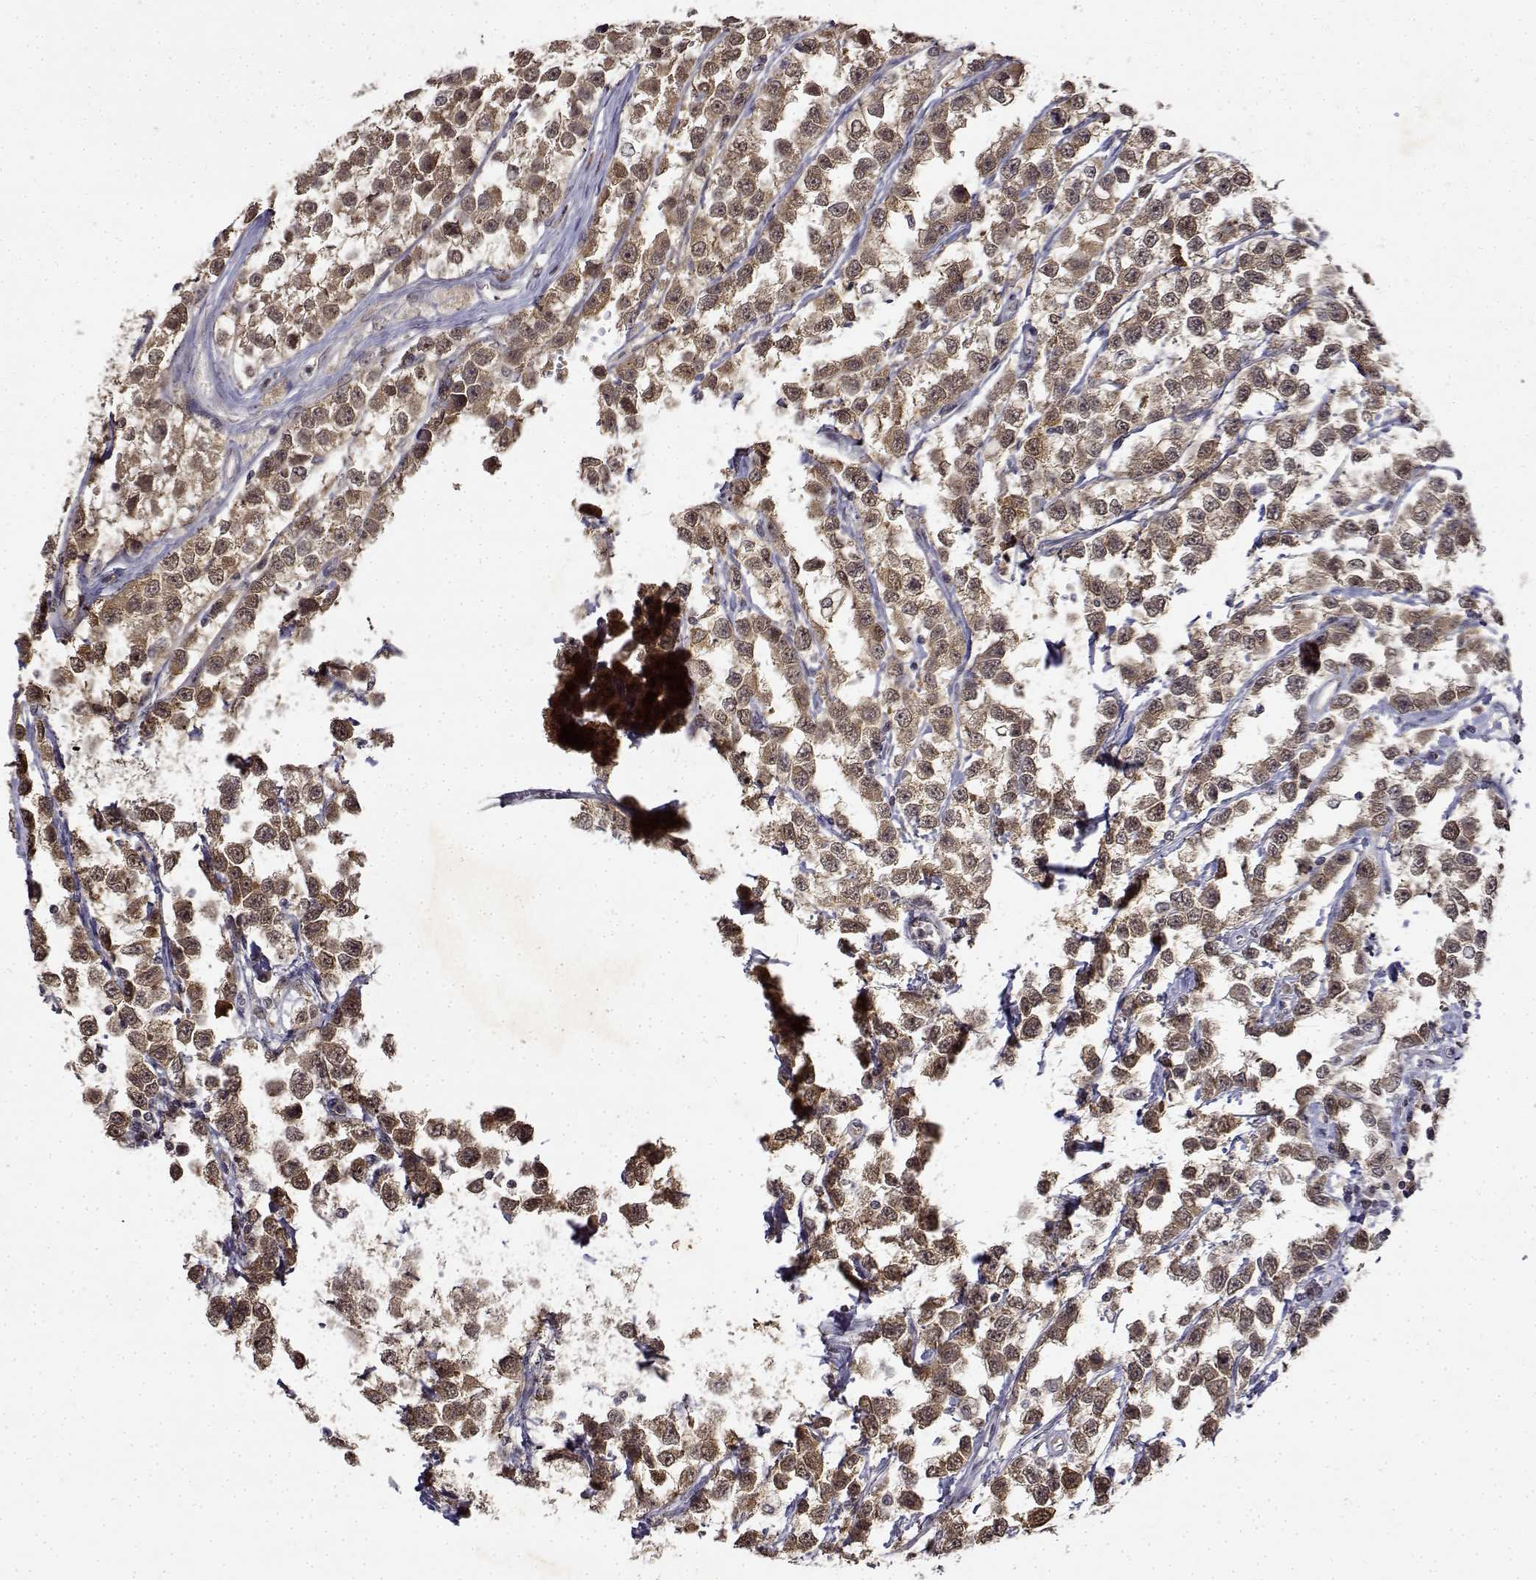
{"staining": {"intensity": "weak", "quantity": ">75%", "location": "cytoplasmic/membranous"}, "tissue": "testis cancer", "cell_type": "Tumor cells", "image_type": "cancer", "snomed": [{"axis": "morphology", "description": "Seminoma, NOS"}, {"axis": "topography", "description": "Testis"}], "caption": "Immunohistochemistry (IHC) of testis cancer reveals low levels of weak cytoplasmic/membranous expression in about >75% of tumor cells. The staining was performed using DAB to visualize the protein expression in brown, while the nuclei were stained in blue with hematoxylin (Magnification: 20x).", "gene": "BDNF", "patient": {"sex": "male", "age": 34}}